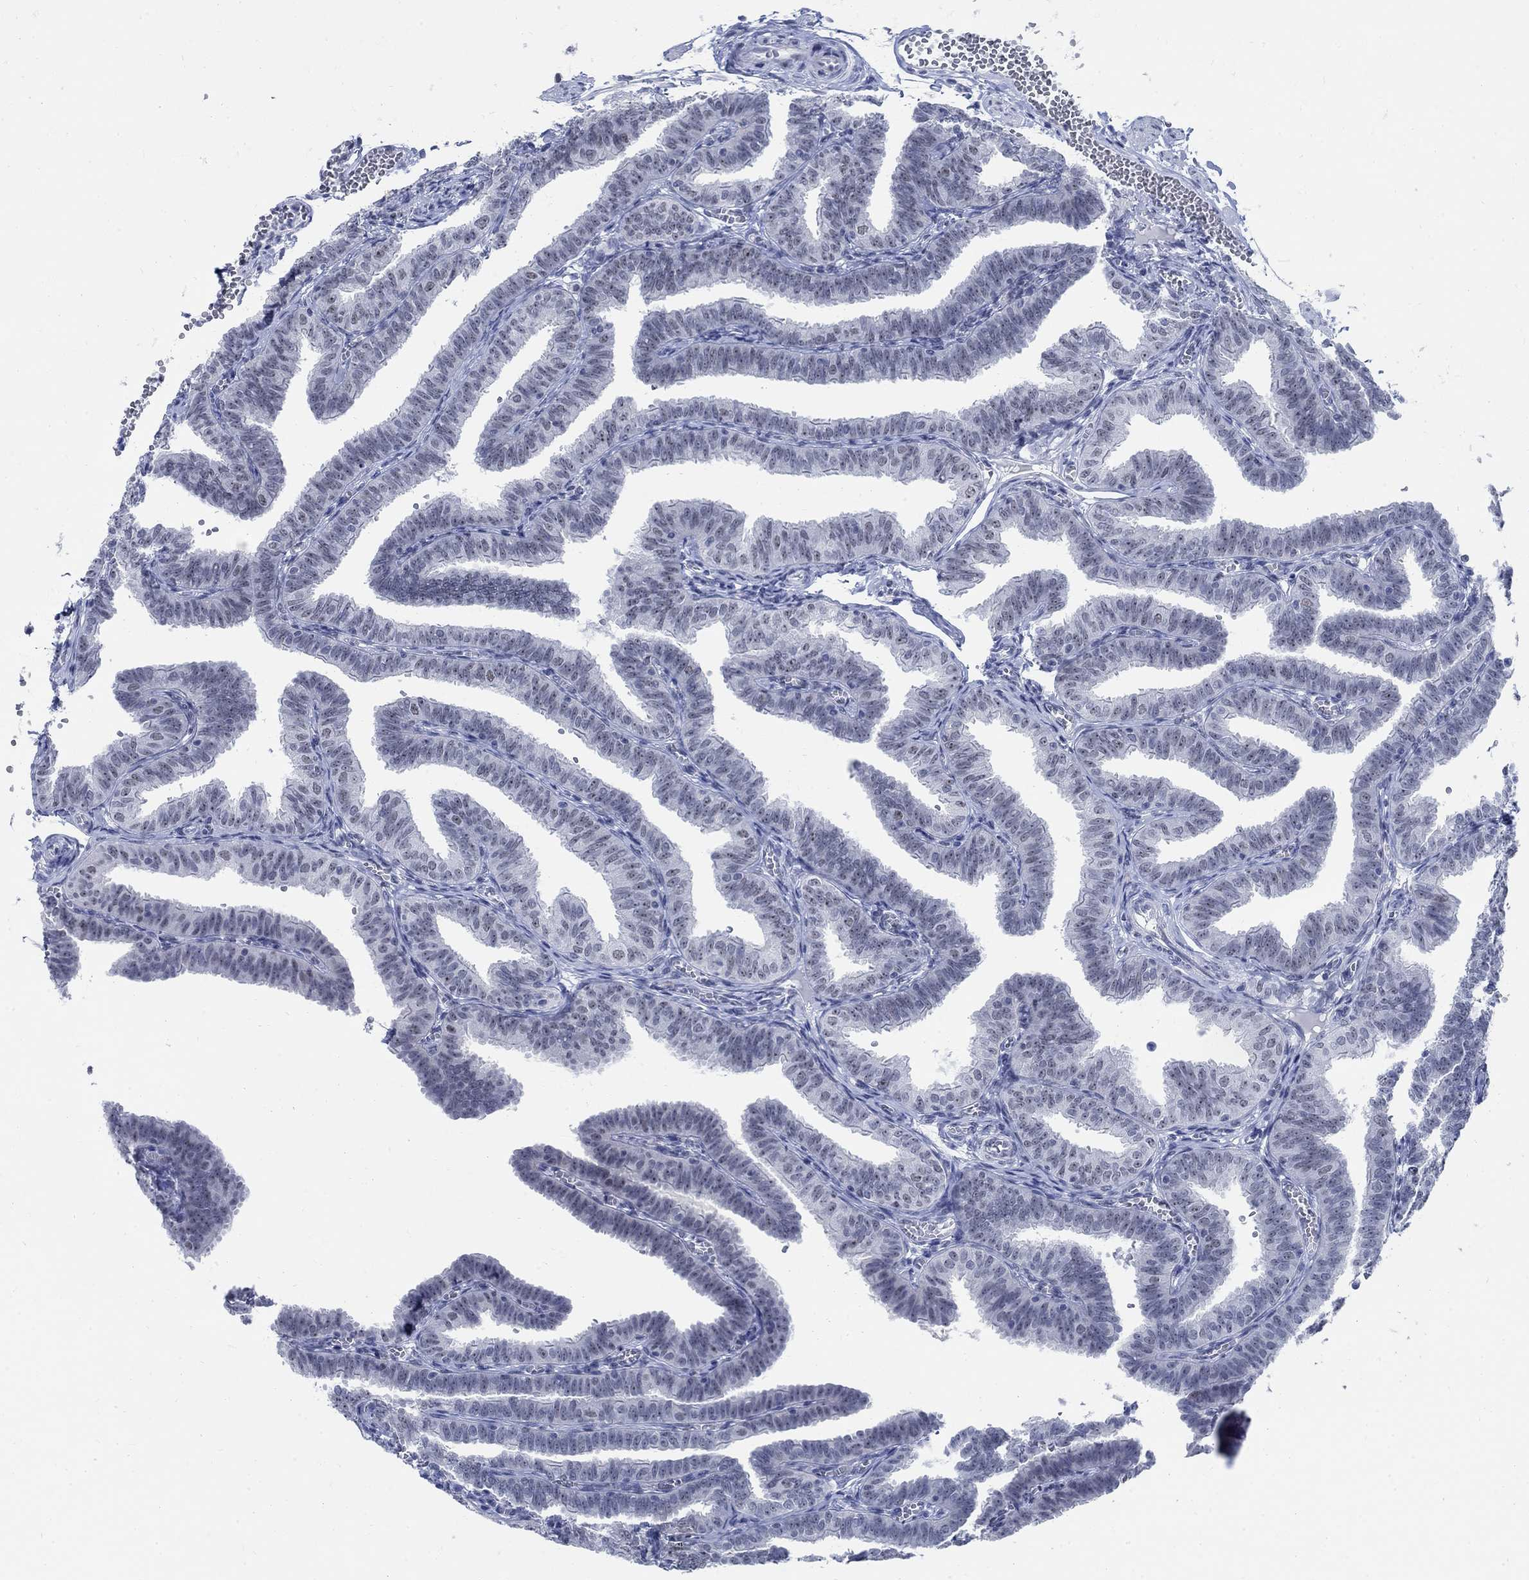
{"staining": {"intensity": "negative", "quantity": "none", "location": "none"}, "tissue": "fallopian tube", "cell_type": "Glandular cells", "image_type": "normal", "snomed": [{"axis": "morphology", "description": "Normal tissue, NOS"}, {"axis": "topography", "description": "Fallopian tube"}], "caption": "DAB (3,3'-diaminobenzidine) immunohistochemical staining of benign fallopian tube exhibits no significant staining in glandular cells. (Immunohistochemistry (ihc), brightfield microscopy, high magnification).", "gene": "DLK1", "patient": {"sex": "female", "age": 25}}